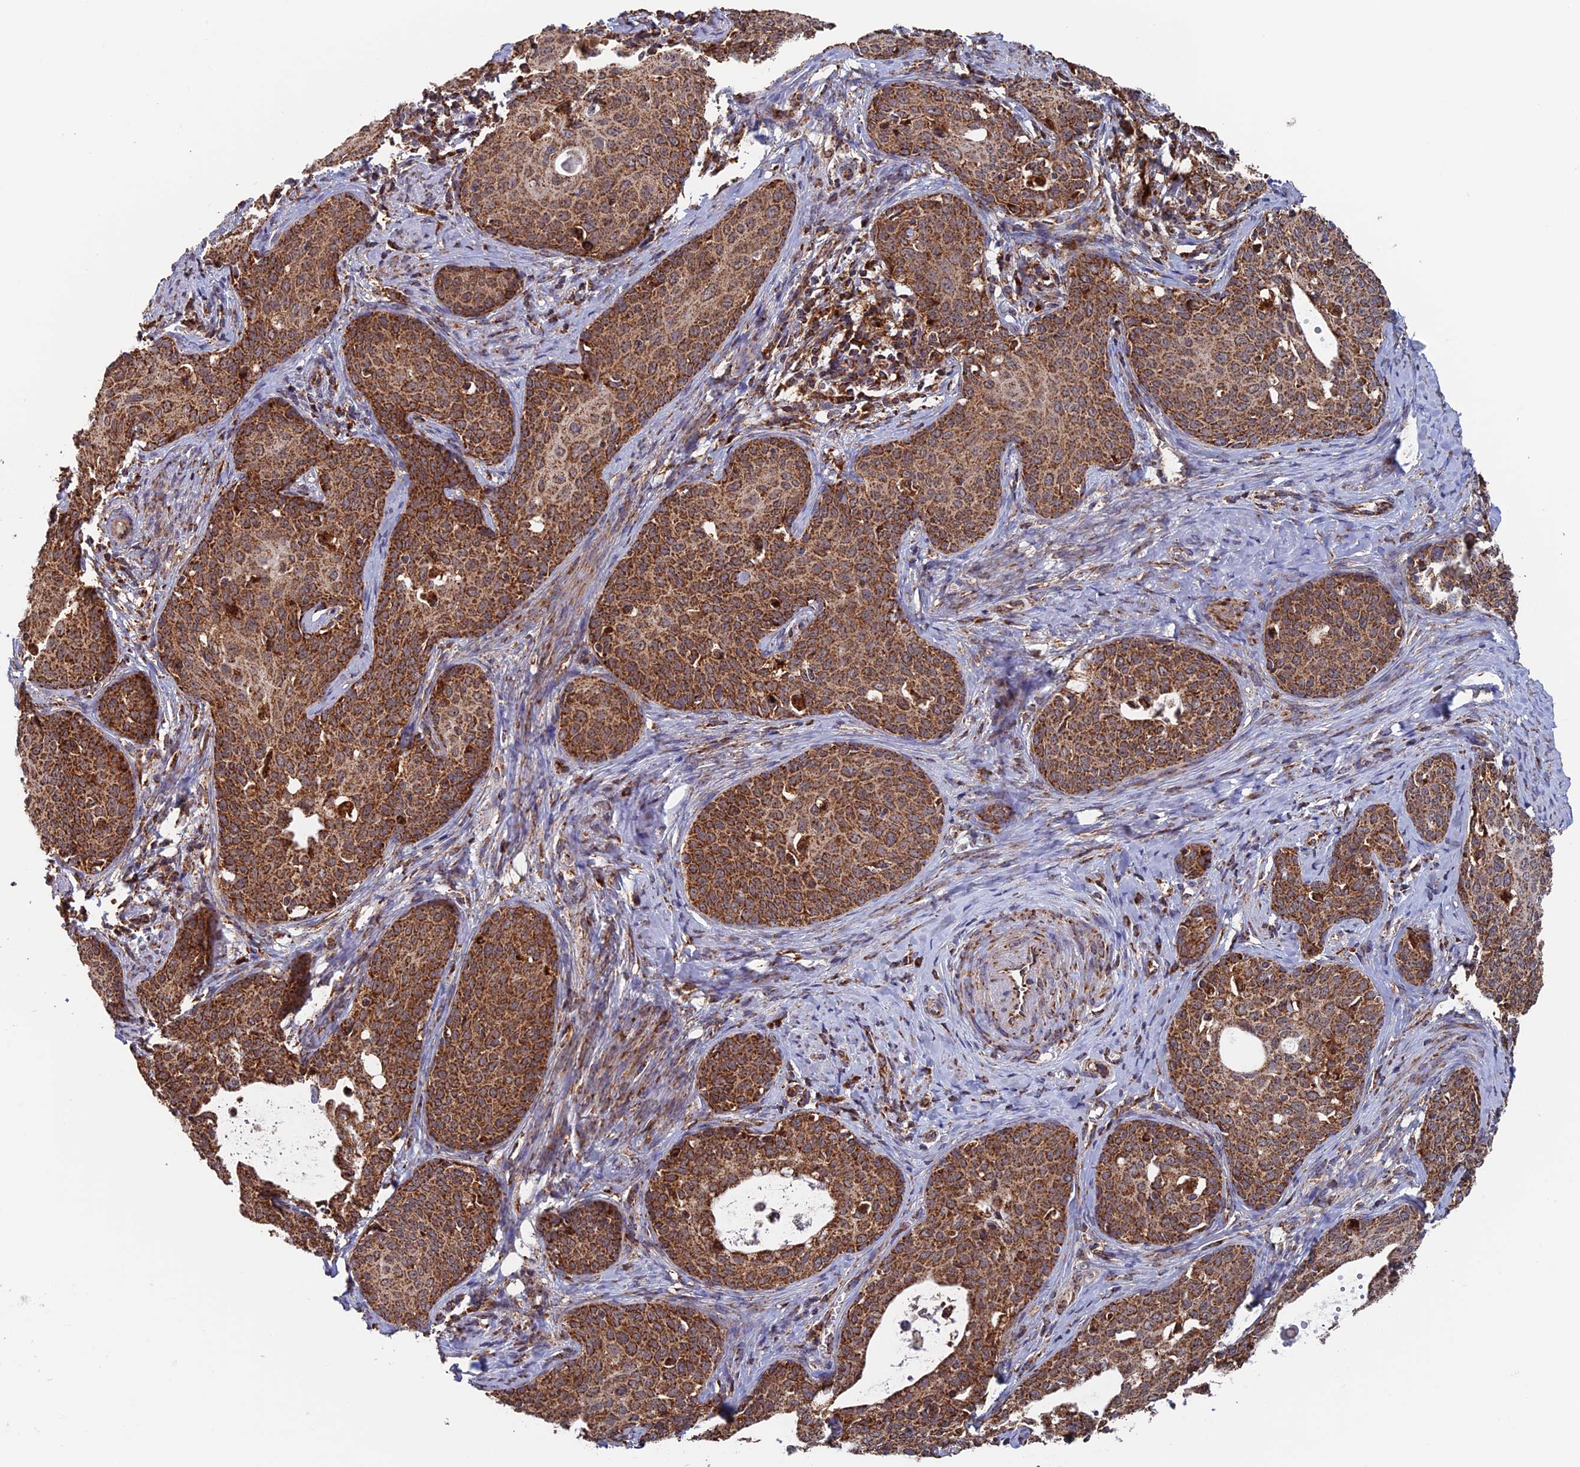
{"staining": {"intensity": "moderate", "quantity": ">75%", "location": "cytoplasmic/membranous"}, "tissue": "cervical cancer", "cell_type": "Tumor cells", "image_type": "cancer", "snomed": [{"axis": "morphology", "description": "Squamous cell carcinoma, NOS"}, {"axis": "topography", "description": "Cervix"}], "caption": "Squamous cell carcinoma (cervical) was stained to show a protein in brown. There is medium levels of moderate cytoplasmic/membranous positivity in approximately >75% of tumor cells.", "gene": "DTYMK", "patient": {"sex": "female", "age": 52}}